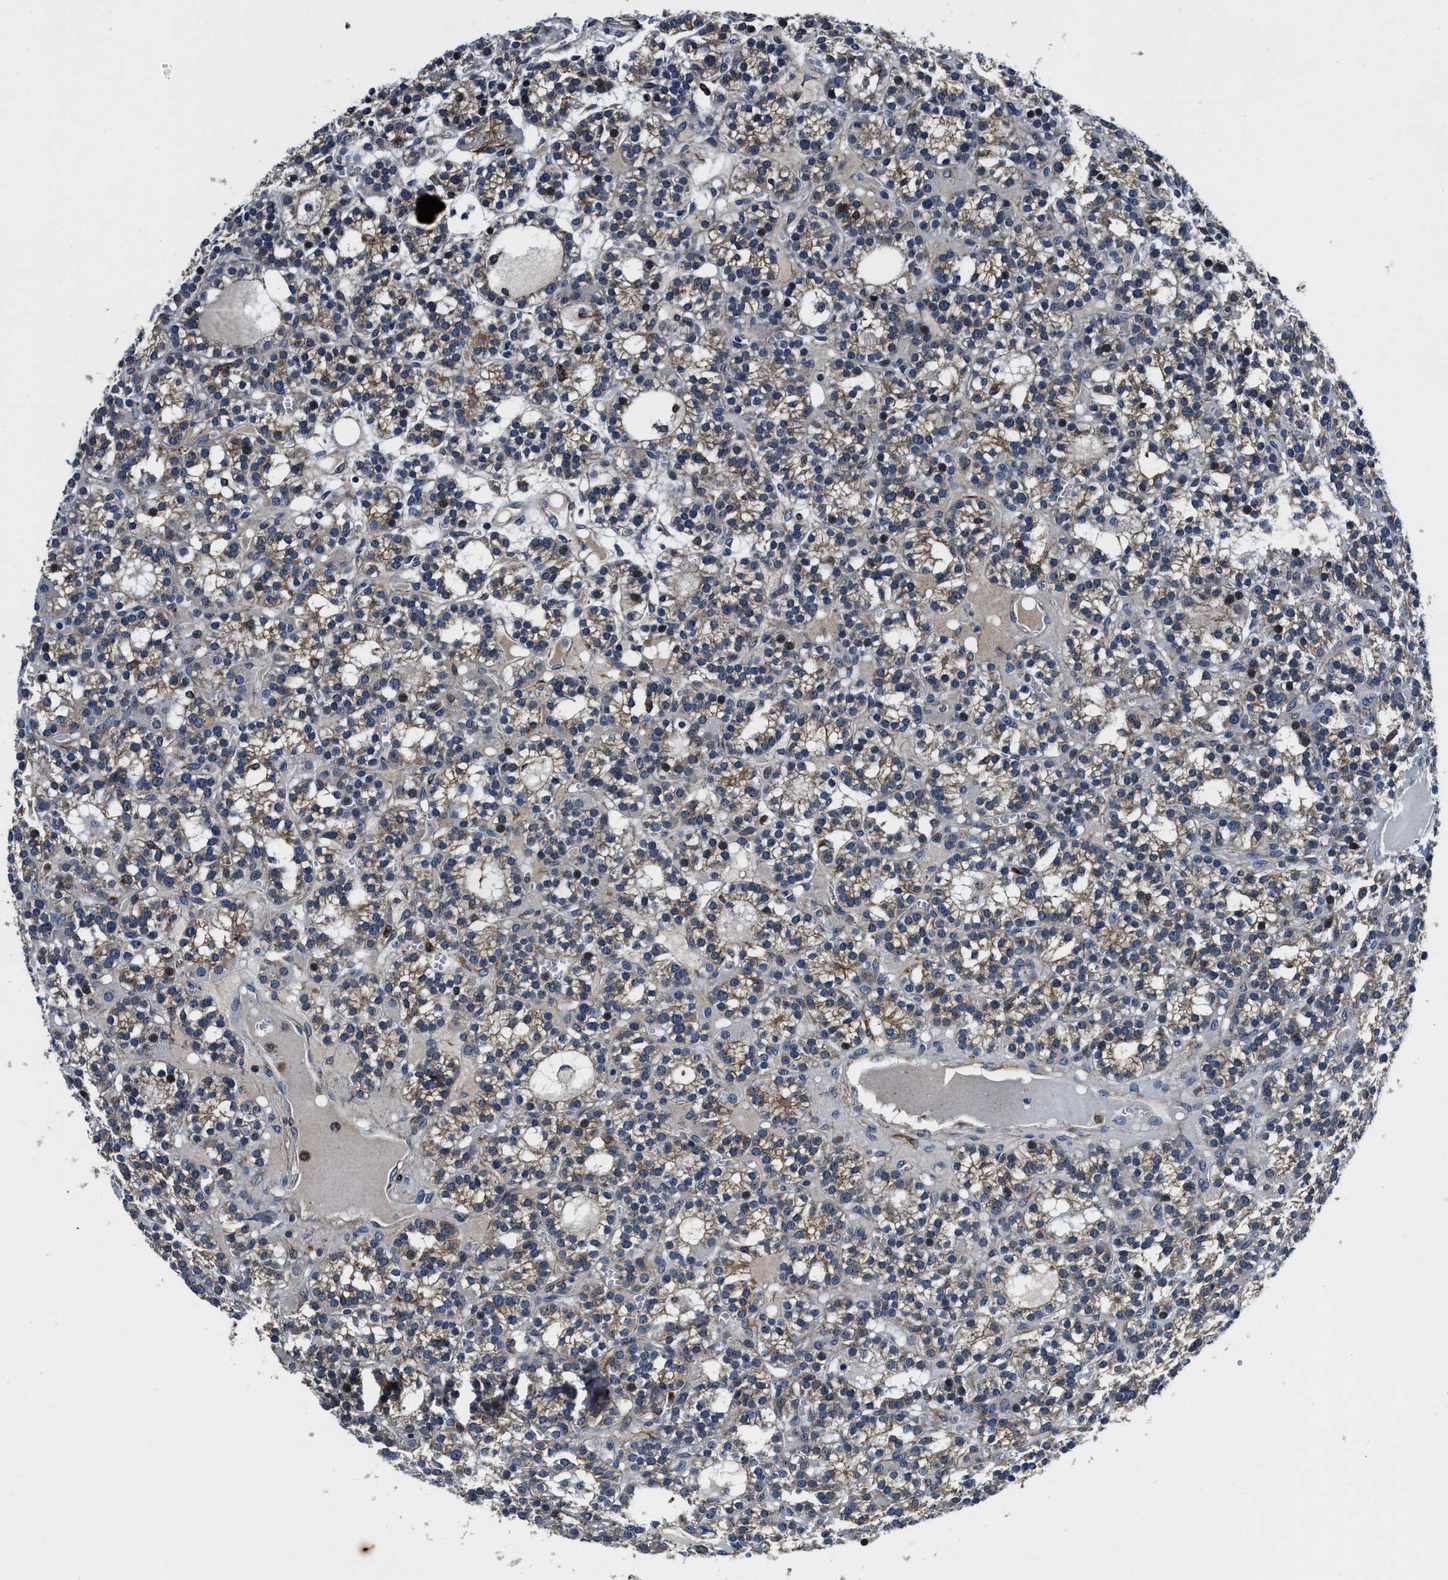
{"staining": {"intensity": "weak", "quantity": ">75%", "location": "cytoplasmic/membranous"}, "tissue": "parathyroid gland", "cell_type": "Glandular cells", "image_type": "normal", "snomed": [{"axis": "morphology", "description": "Normal tissue, NOS"}, {"axis": "morphology", "description": "Adenoma, NOS"}, {"axis": "topography", "description": "Parathyroid gland"}], "caption": "Immunohistochemistry photomicrograph of unremarkable human parathyroid gland stained for a protein (brown), which exhibits low levels of weak cytoplasmic/membranous expression in approximately >75% of glandular cells.", "gene": "C2orf66", "patient": {"sex": "female", "age": 58}}